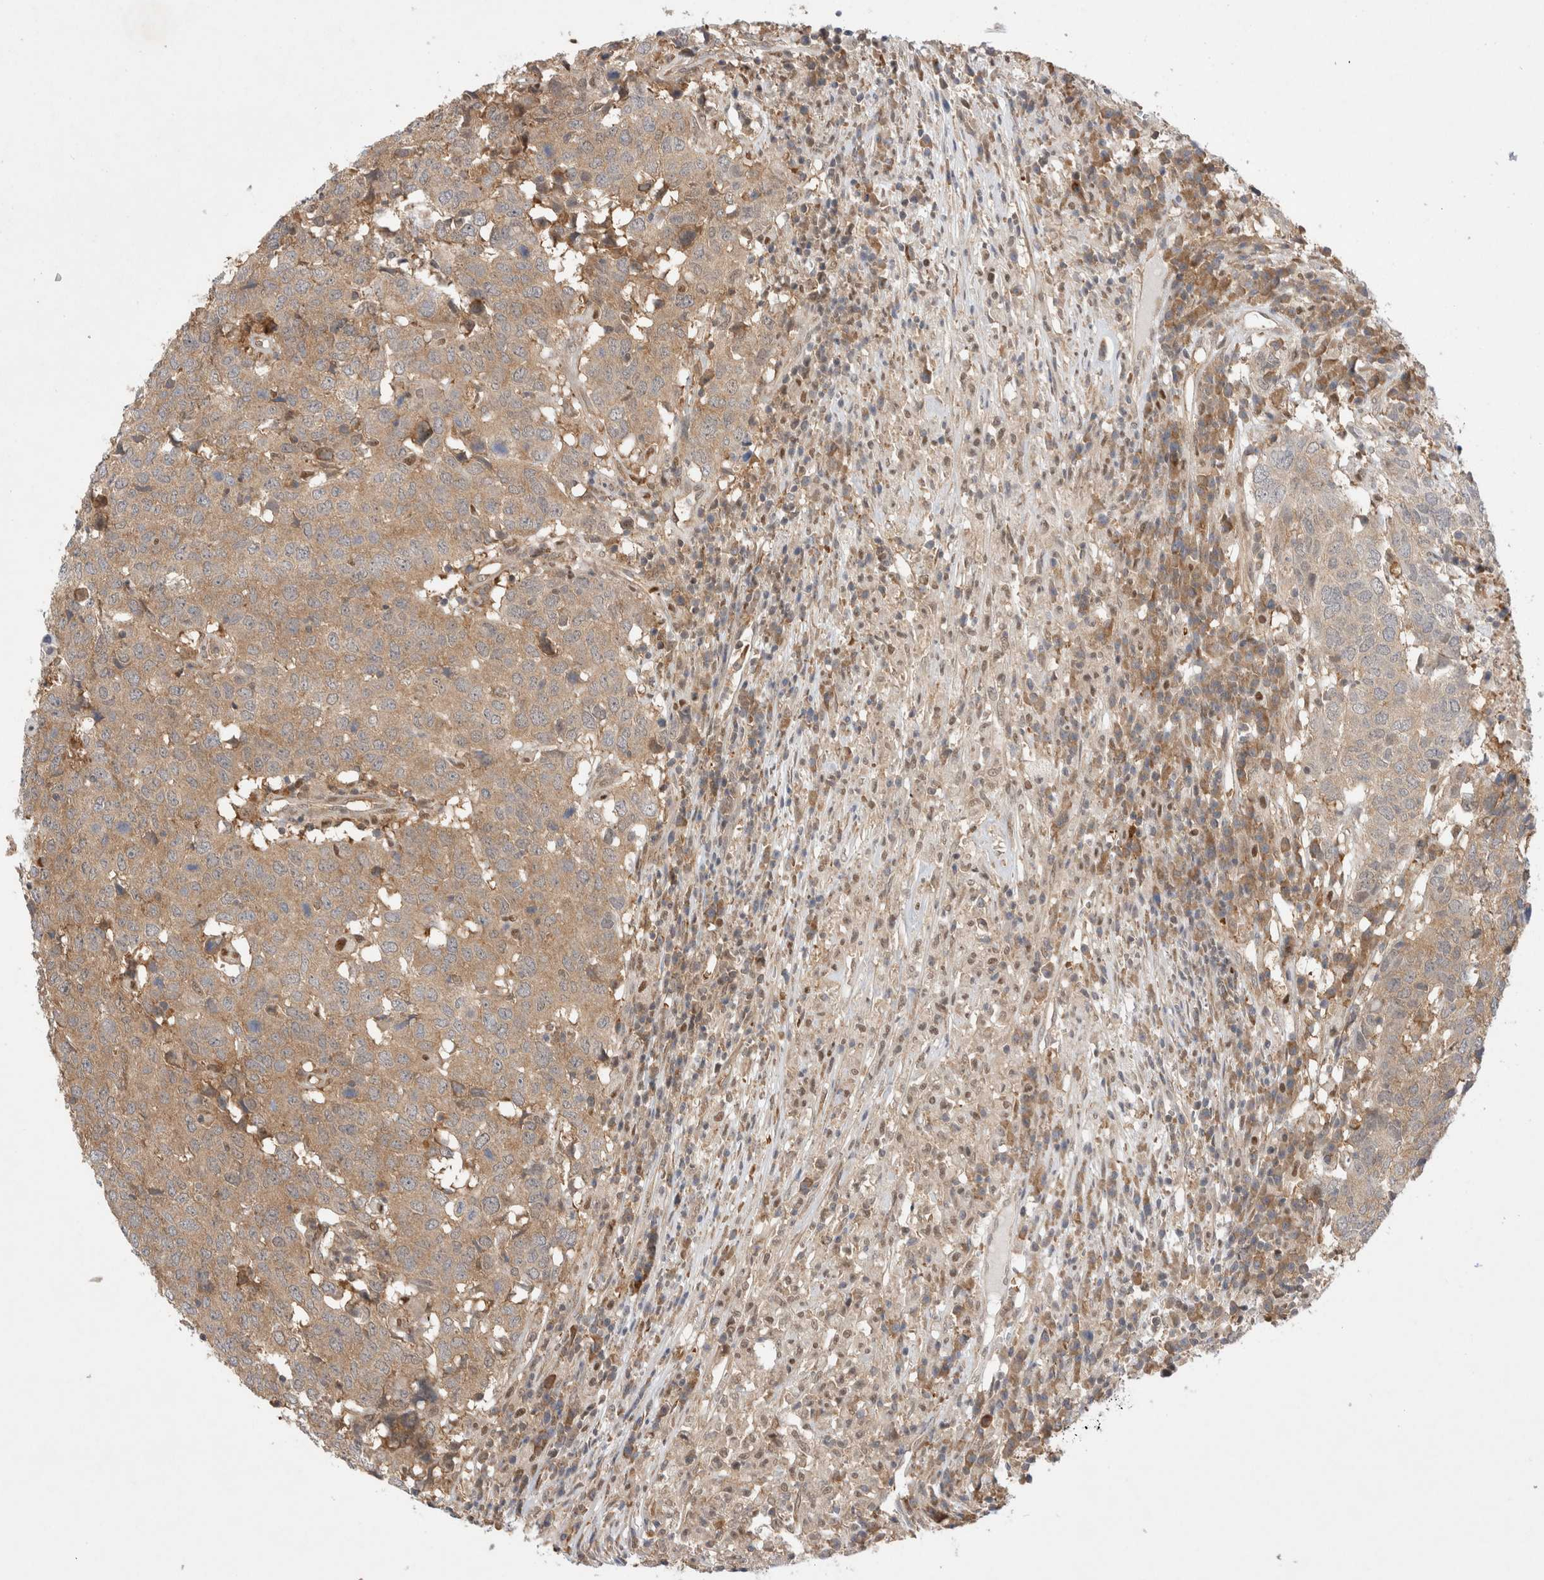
{"staining": {"intensity": "moderate", "quantity": ">75%", "location": "cytoplasmic/membranous"}, "tissue": "head and neck cancer", "cell_type": "Tumor cells", "image_type": "cancer", "snomed": [{"axis": "morphology", "description": "Squamous cell carcinoma, NOS"}, {"axis": "topography", "description": "Head-Neck"}], "caption": "Head and neck squamous cell carcinoma tissue demonstrates moderate cytoplasmic/membranous expression in approximately >75% of tumor cells The staining was performed using DAB (3,3'-diaminobenzidine), with brown indicating positive protein expression. Nuclei are stained blue with hematoxylin.", "gene": "EIF3E", "patient": {"sex": "male", "age": 66}}